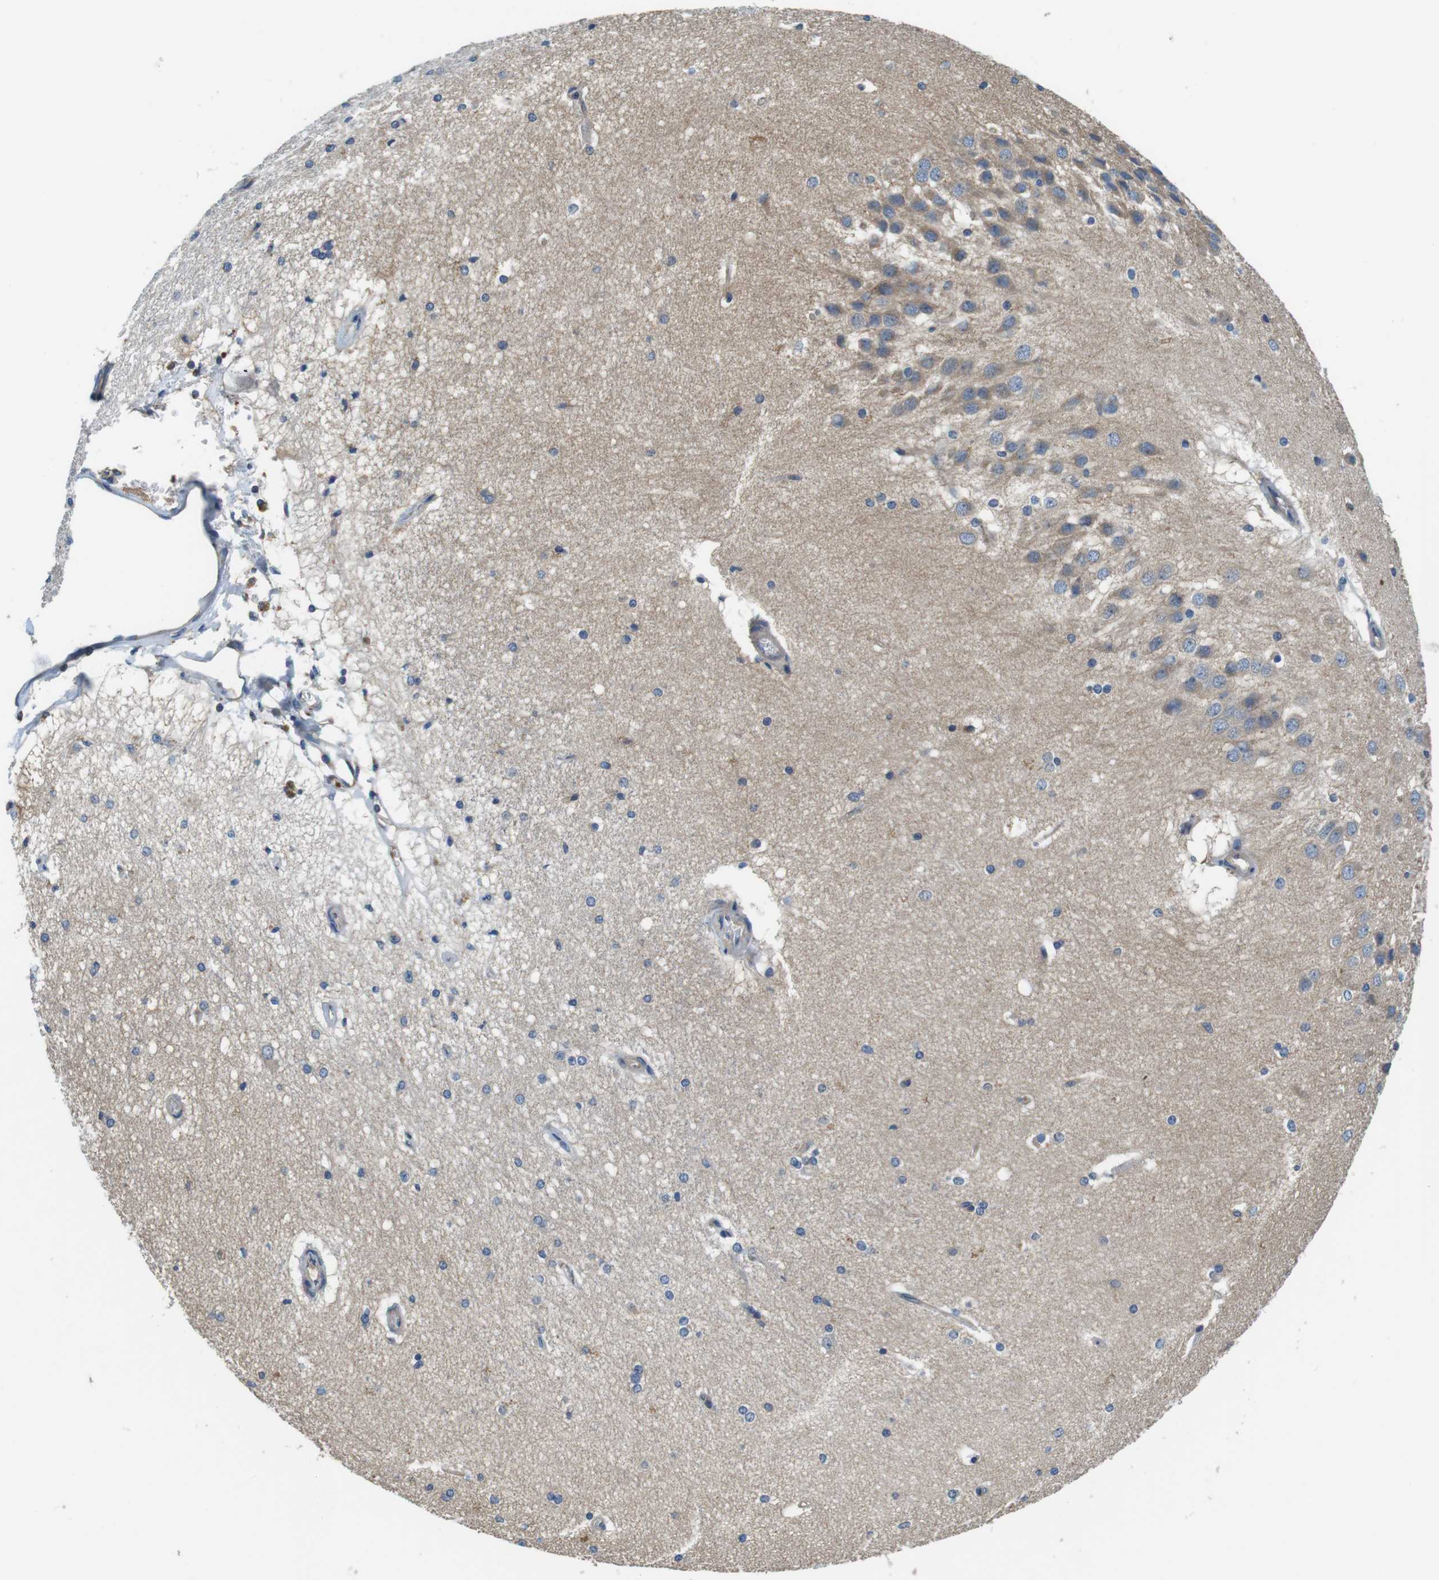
{"staining": {"intensity": "negative", "quantity": "none", "location": "none"}, "tissue": "hippocampus", "cell_type": "Glial cells", "image_type": "normal", "snomed": [{"axis": "morphology", "description": "Normal tissue, NOS"}, {"axis": "topography", "description": "Hippocampus"}], "caption": "Hippocampus was stained to show a protein in brown. There is no significant expression in glial cells. (Immunohistochemistry (ihc), brightfield microscopy, high magnification).", "gene": "DENND4C", "patient": {"sex": "female", "age": 19}}